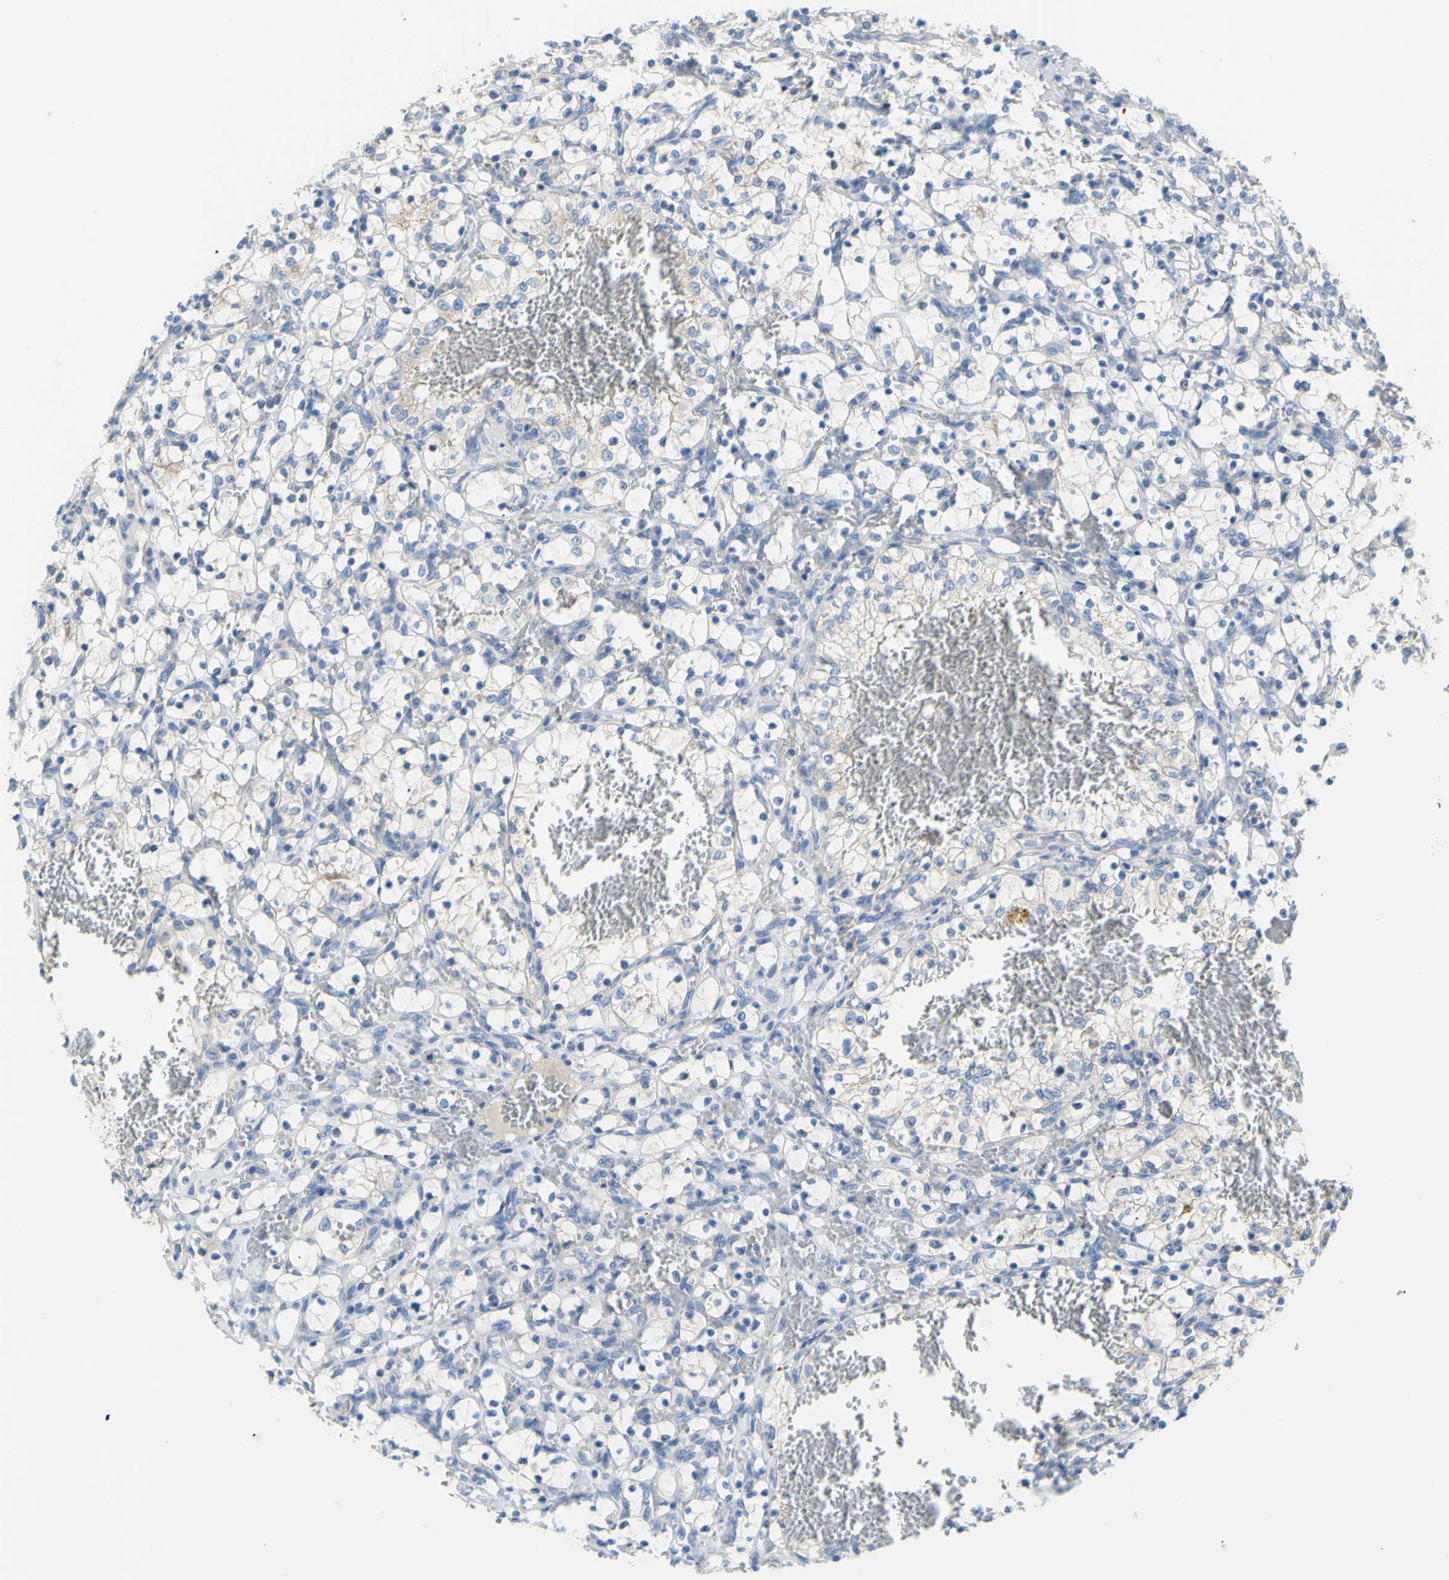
{"staining": {"intensity": "negative", "quantity": "none", "location": "none"}, "tissue": "renal cancer", "cell_type": "Tumor cells", "image_type": "cancer", "snomed": [{"axis": "morphology", "description": "Adenocarcinoma, NOS"}, {"axis": "topography", "description": "Kidney"}], "caption": "There is no significant expression in tumor cells of renal cancer (adenocarcinoma). (Immunohistochemistry (ihc), brightfield microscopy, high magnification).", "gene": "TMEM59L", "patient": {"sex": "female", "age": 69}}